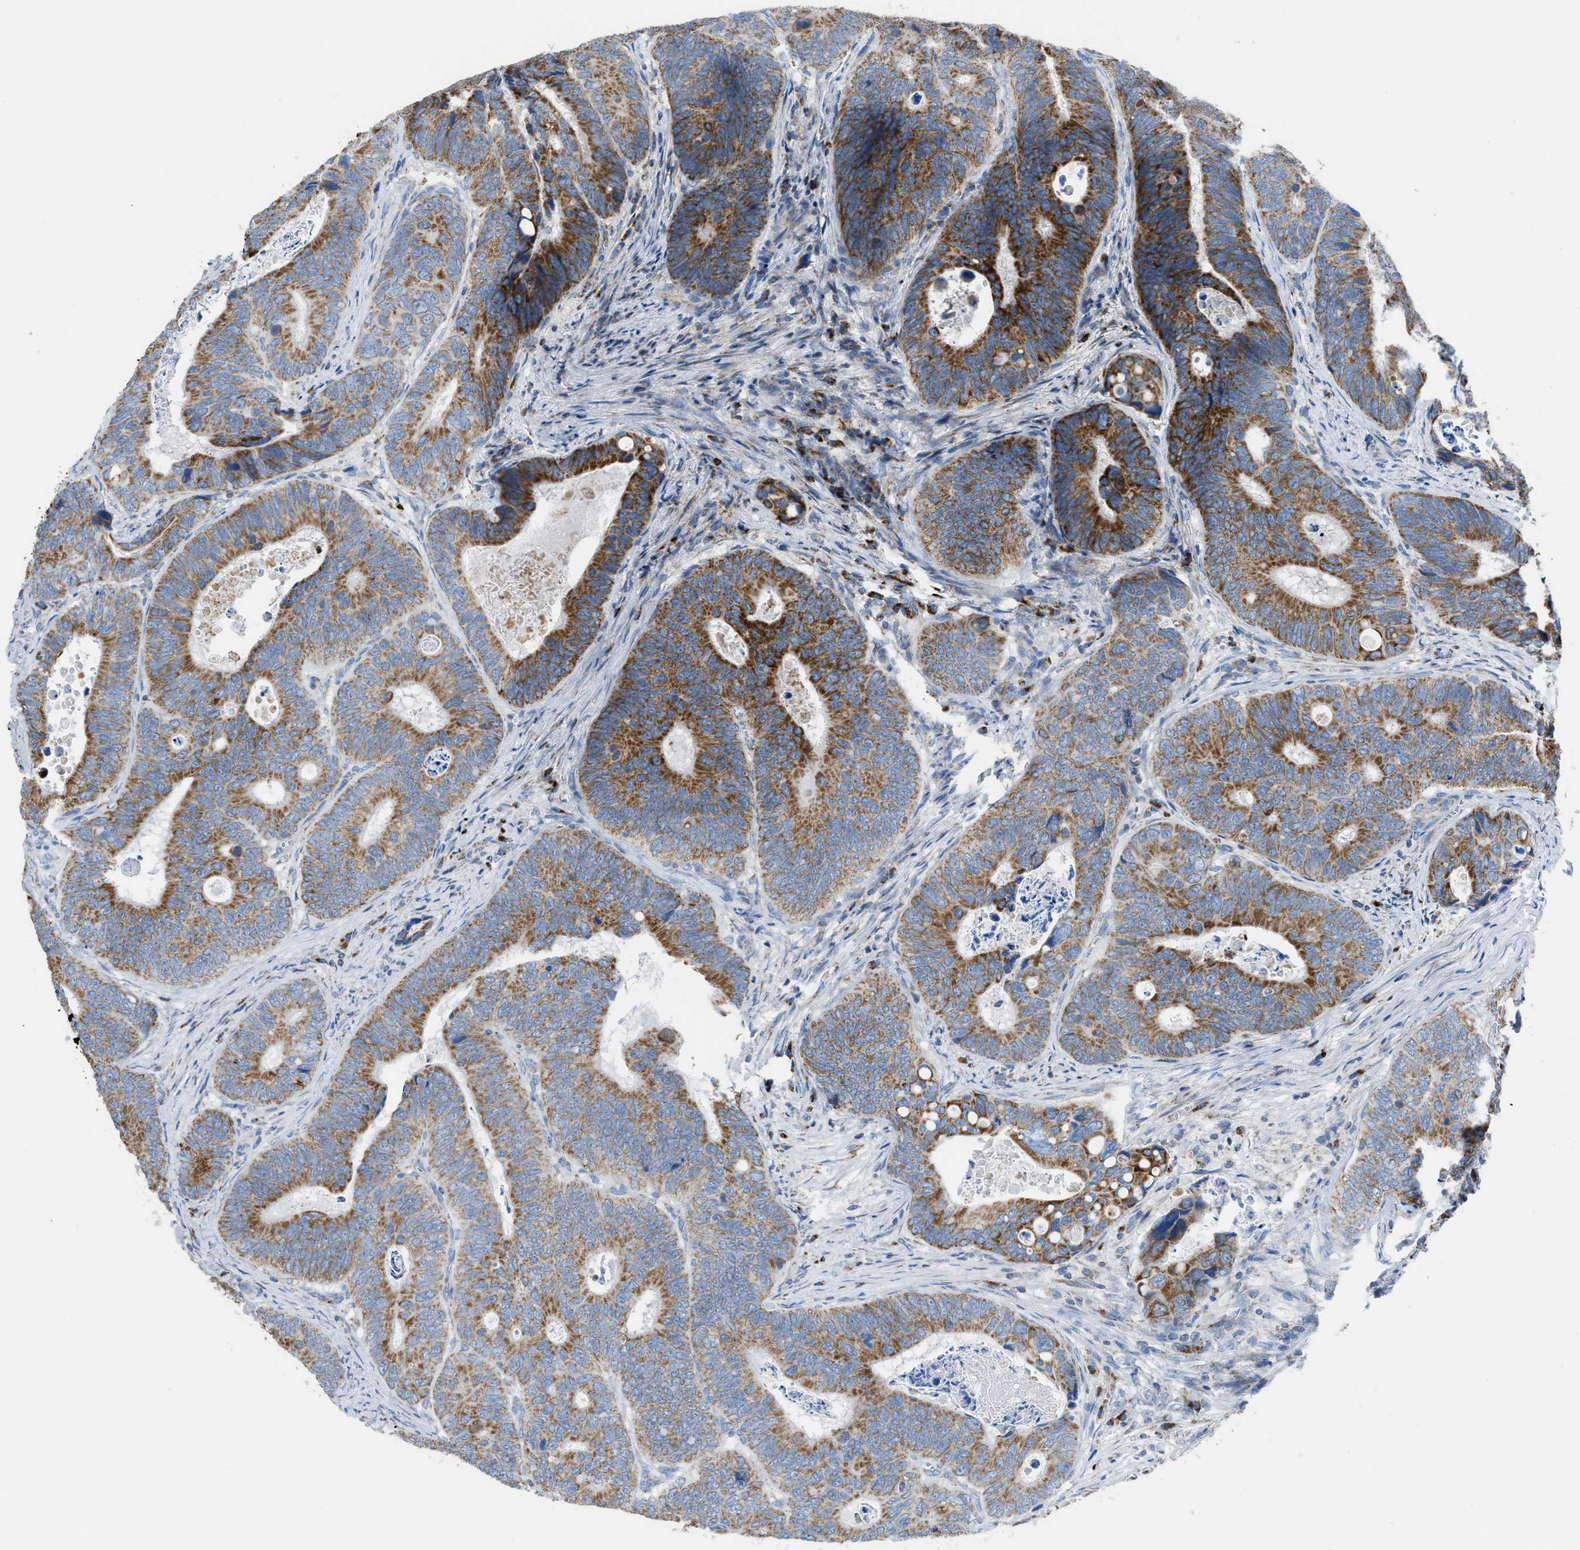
{"staining": {"intensity": "moderate", "quantity": ">75%", "location": "cytoplasmic/membranous"}, "tissue": "colorectal cancer", "cell_type": "Tumor cells", "image_type": "cancer", "snomed": [{"axis": "morphology", "description": "Inflammation, NOS"}, {"axis": "morphology", "description": "Adenocarcinoma, NOS"}, {"axis": "topography", "description": "Colon"}], "caption": "Protein staining of colorectal adenocarcinoma tissue reveals moderate cytoplasmic/membranous positivity in approximately >75% of tumor cells.", "gene": "ETFB", "patient": {"sex": "male", "age": 72}}